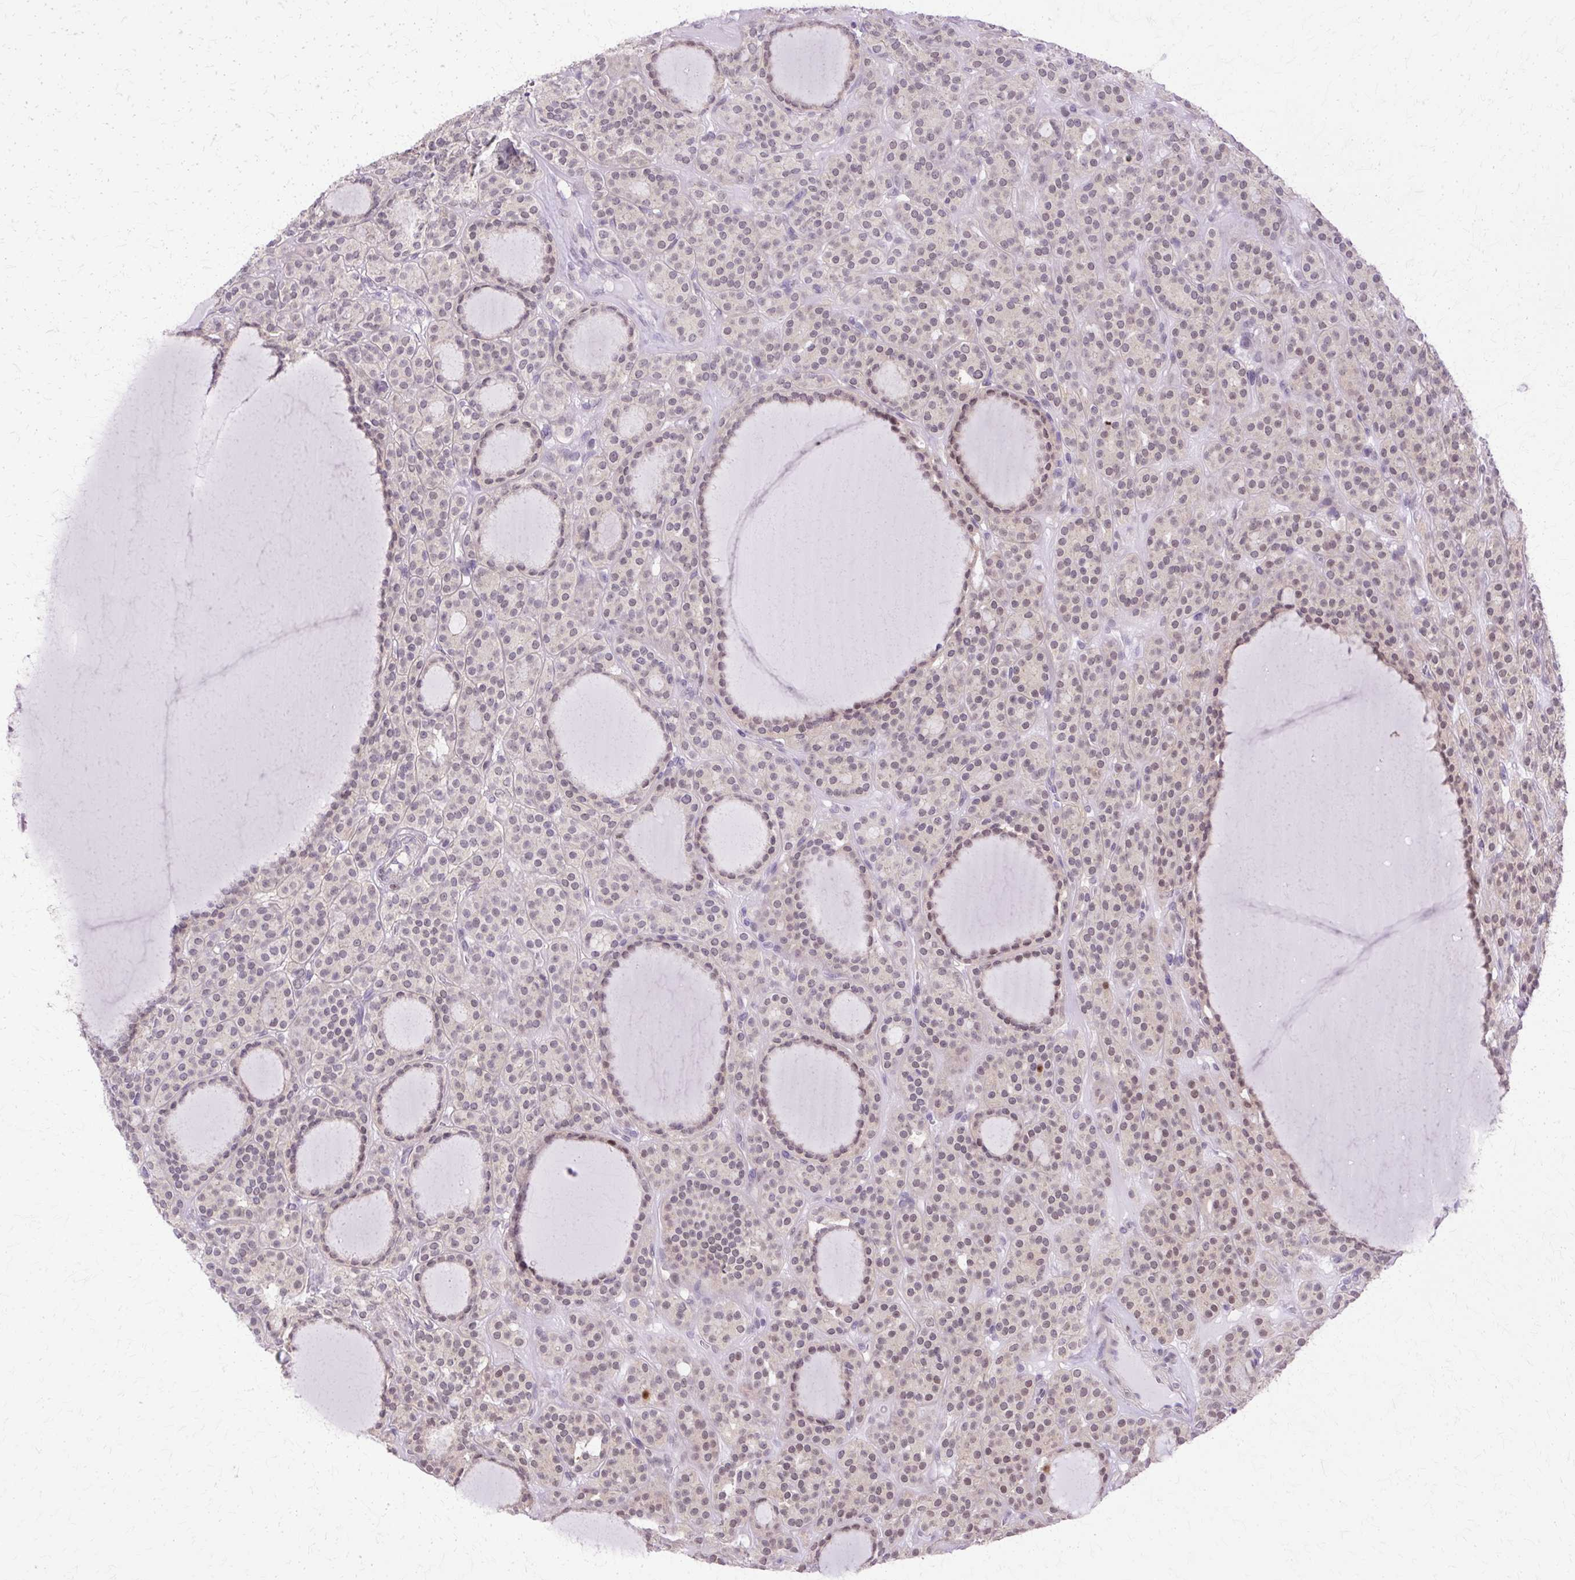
{"staining": {"intensity": "weak", "quantity": "25%-75%", "location": "nuclear"}, "tissue": "thyroid cancer", "cell_type": "Tumor cells", "image_type": "cancer", "snomed": [{"axis": "morphology", "description": "Follicular adenoma carcinoma, NOS"}, {"axis": "topography", "description": "Thyroid gland"}], "caption": "A brown stain highlights weak nuclear staining of a protein in thyroid follicular adenoma carcinoma tumor cells. The protein is stained brown, and the nuclei are stained in blue (DAB IHC with brightfield microscopy, high magnification).", "gene": "HSPA8", "patient": {"sex": "female", "age": 63}}